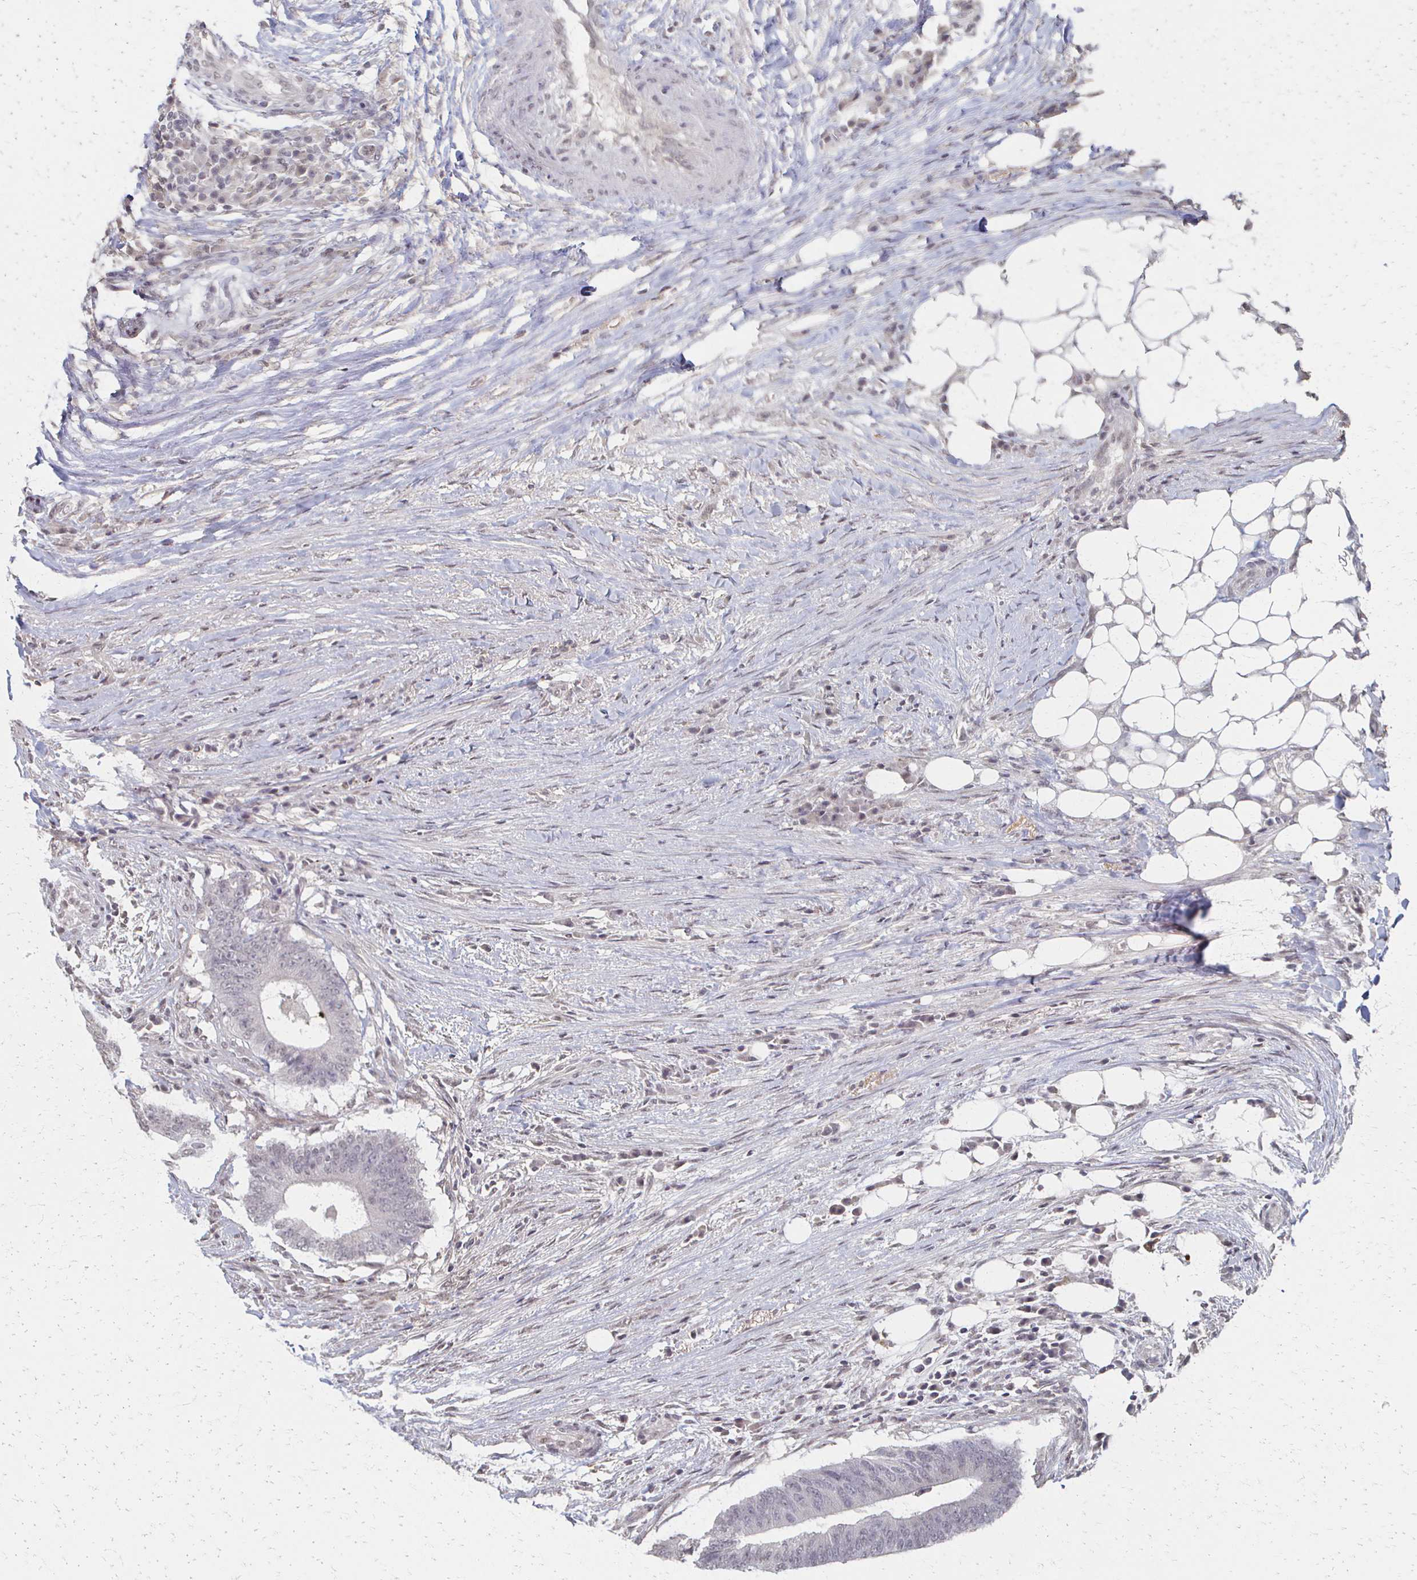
{"staining": {"intensity": "negative", "quantity": "none", "location": "none"}, "tissue": "colorectal cancer", "cell_type": "Tumor cells", "image_type": "cancer", "snomed": [{"axis": "morphology", "description": "Adenocarcinoma, NOS"}, {"axis": "topography", "description": "Colon"}], "caption": "This is an immunohistochemistry micrograph of human colorectal cancer. There is no staining in tumor cells.", "gene": "DAB1", "patient": {"sex": "female", "age": 43}}